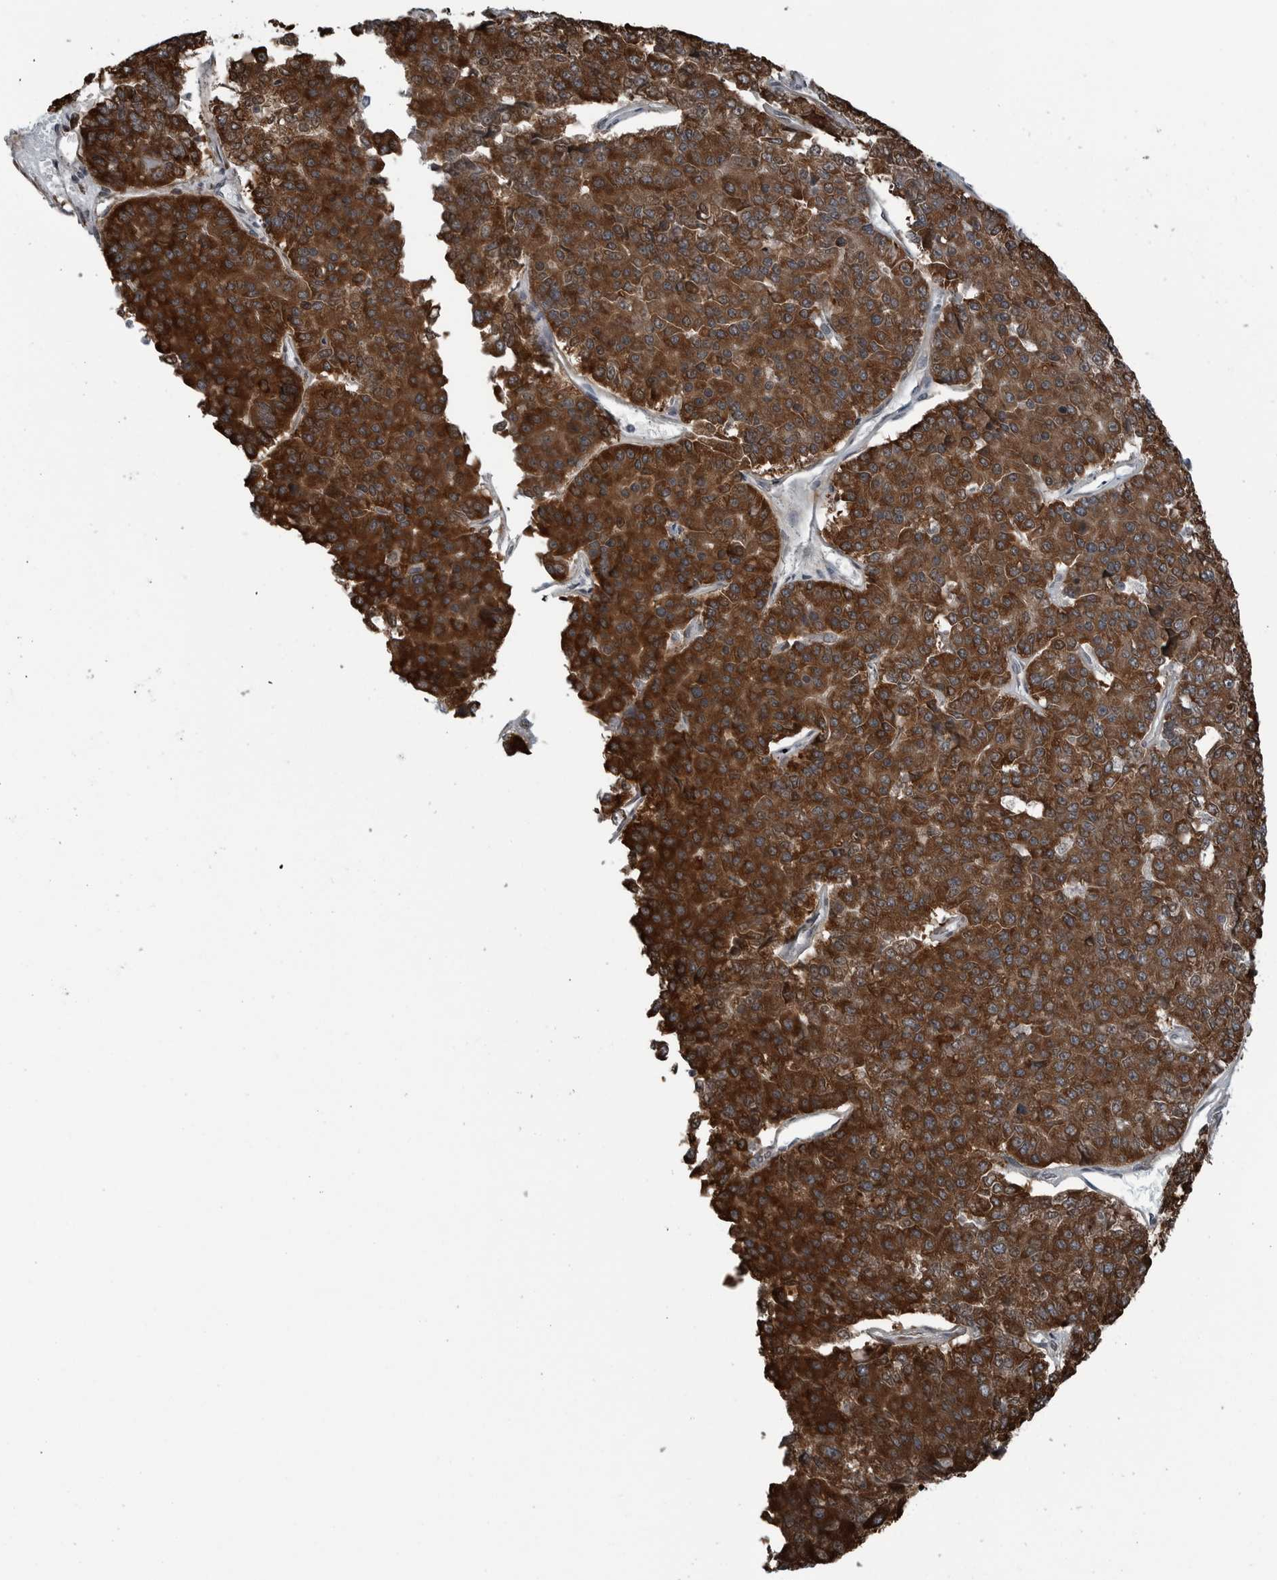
{"staining": {"intensity": "strong", "quantity": ">75%", "location": "cytoplasmic/membranous"}, "tissue": "pancreatic cancer", "cell_type": "Tumor cells", "image_type": "cancer", "snomed": [{"axis": "morphology", "description": "Adenocarcinoma, NOS"}, {"axis": "topography", "description": "Pancreas"}], "caption": "The immunohistochemical stain shows strong cytoplasmic/membranous positivity in tumor cells of pancreatic cancer (adenocarcinoma) tissue.", "gene": "CEP85", "patient": {"sex": "male", "age": 50}}